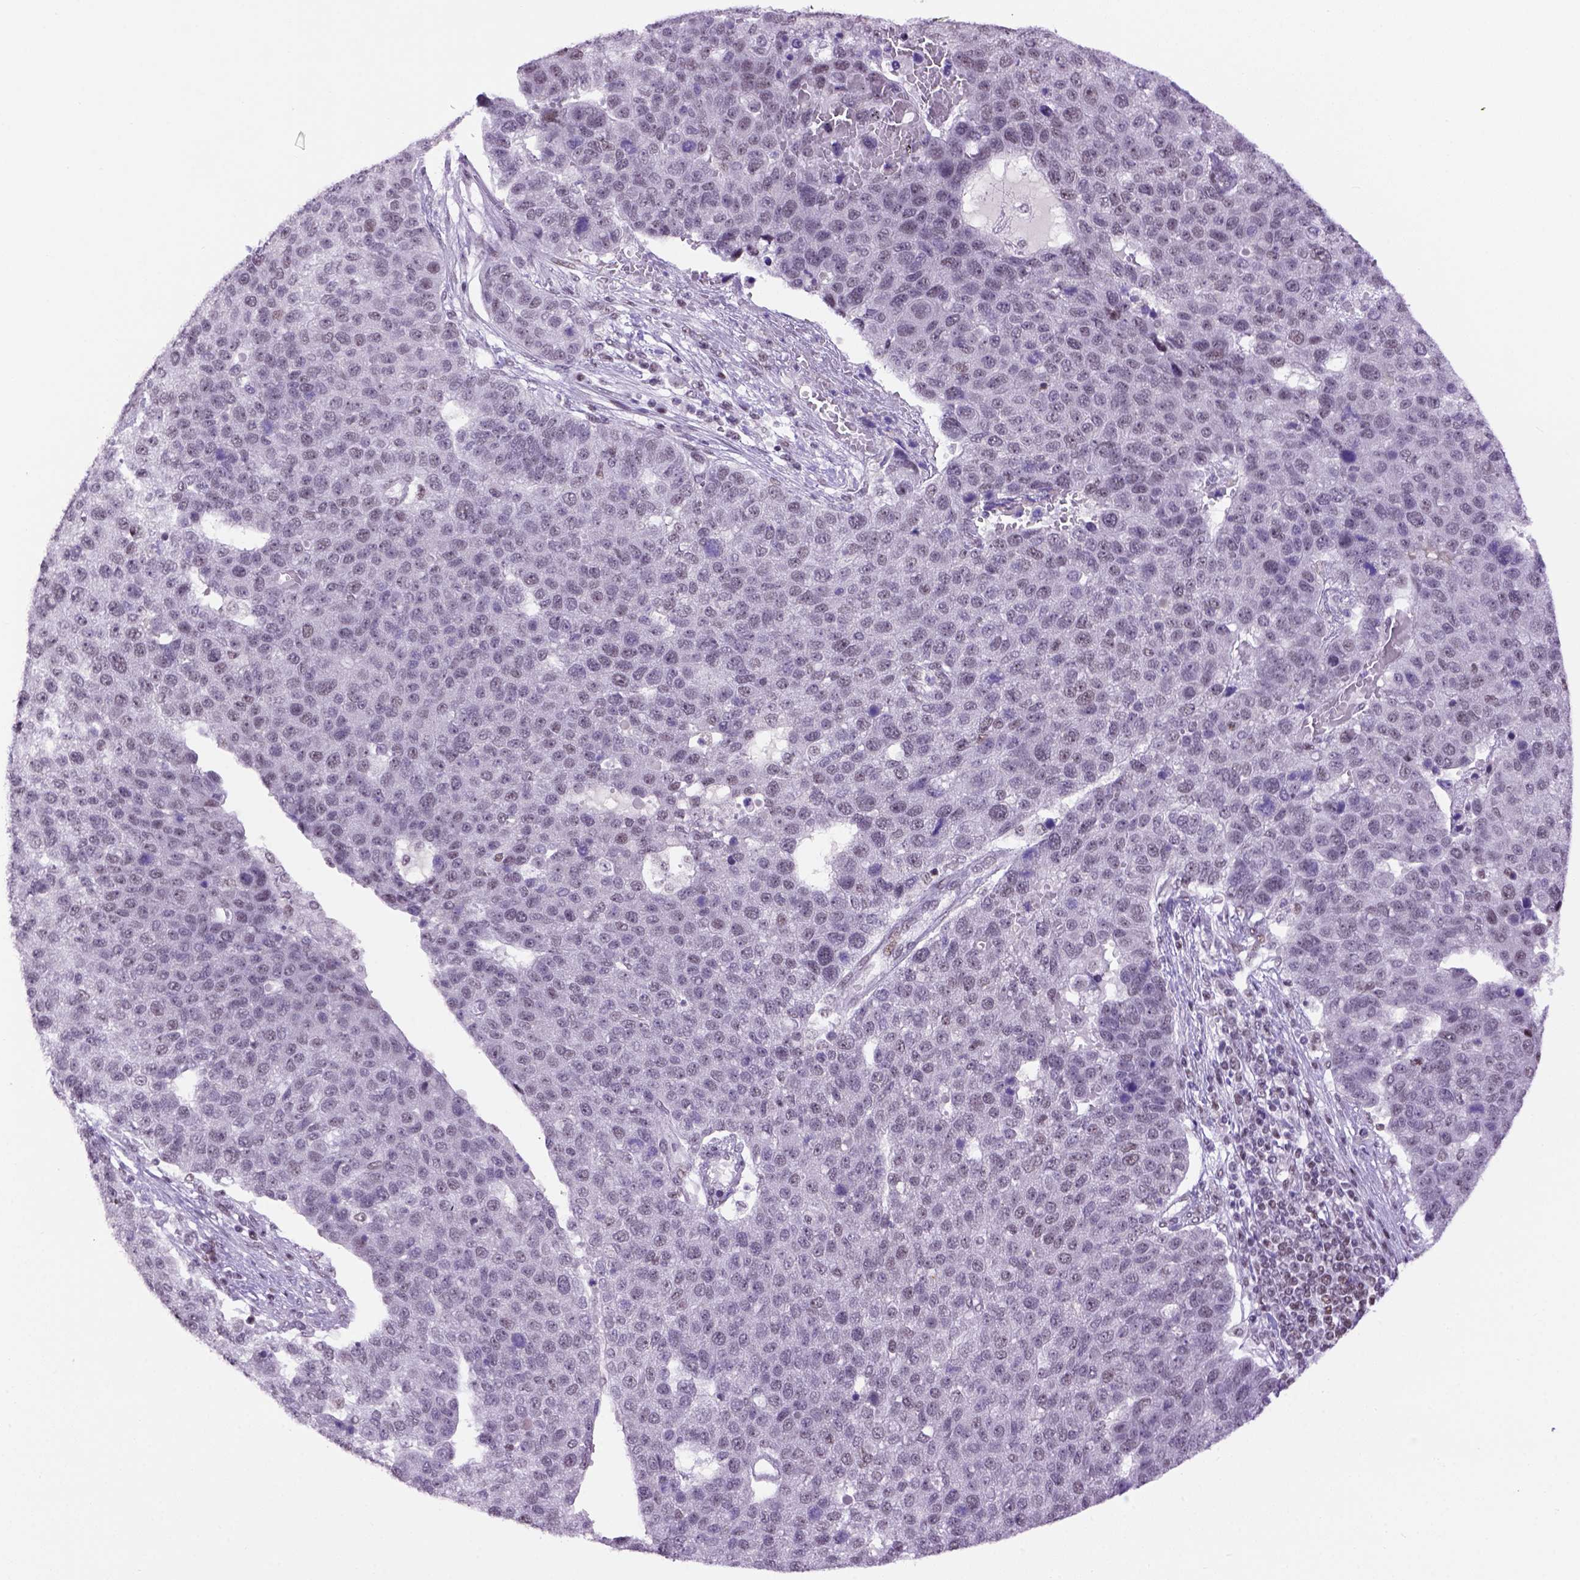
{"staining": {"intensity": "negative", "quantity": "none", "location": "none"}, "tissue": "pancreatic cancer", "cell_type": "Tumor cells", "image_type": "cancer", "snomed": [{"axis": "morphology", "description": "Adenocarcinoma, NOS"}, {"axis": "topography", "description": "Pancreas"}], "caption": "Tumor cells are negative for brown protein staining in pancreatic adenocarcinoma.", "gene": "TBPL1", "patient": {"sex": "female", "age": 61}}